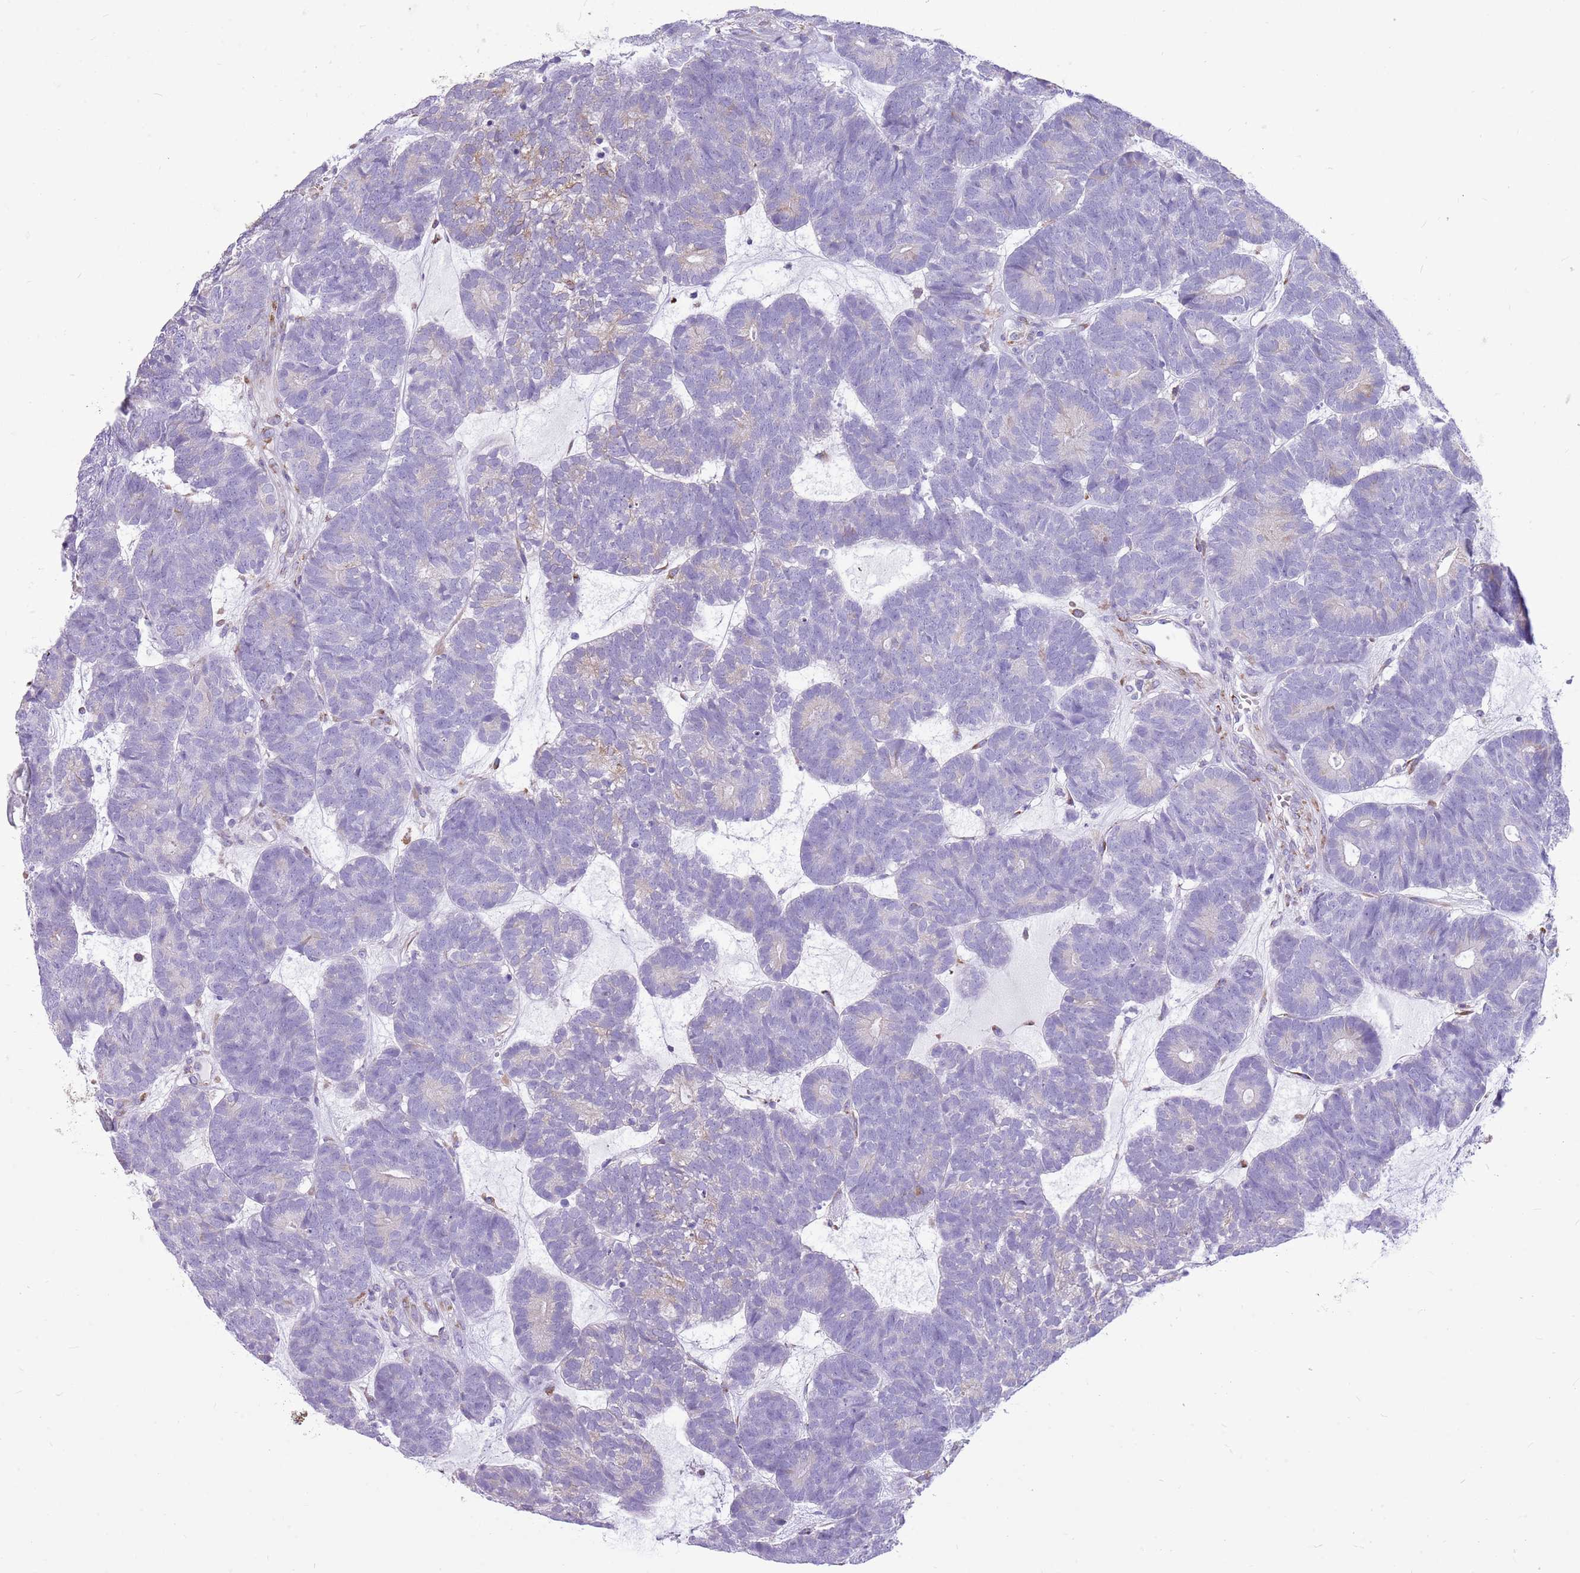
{"staining": {"intensity": "negative", "quantity": "none", "location": "none"}, "tissue": "head and neck cancer", "cell_type": "Tumor cells", "image_type": "cancer", "snomed": [{"axis": "morphology", "description": "Adenocarcinoma, NOS"}, {"axis": "topography", "description": "Head-Neck"}], "caption": "Immunohistochemical staining of human head and neck cancer (adenocarcinoma) reveals no significant positivity in tumor cells.", "gene": "KCTD19", "patient": {"sex": "female", "age": 81}}